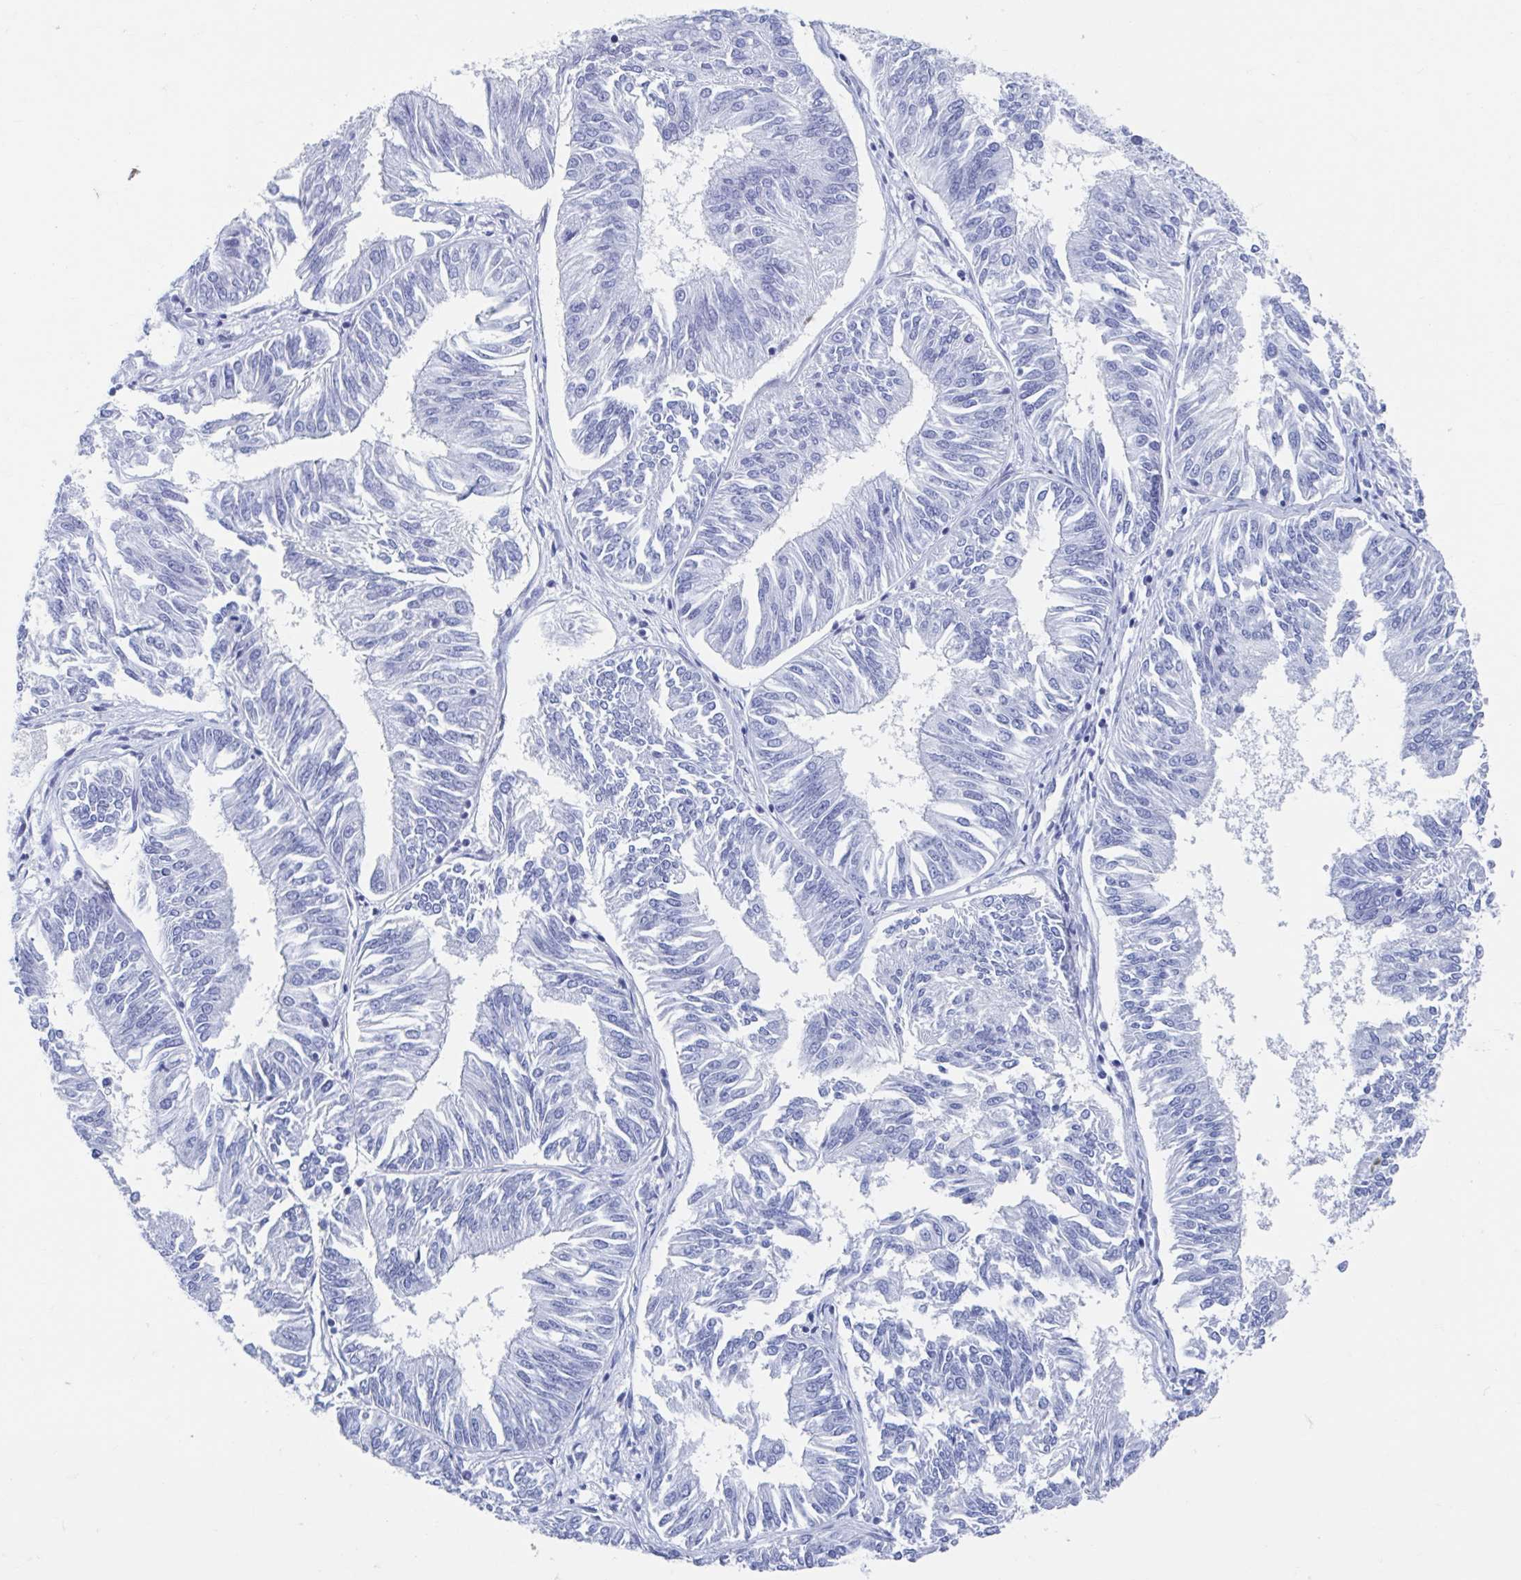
{"staining": {"intensity": "negative", "quantity": "none", "location": "none"}, "tissue": "endometrial cancer", "cell_type": "Tumor cells", "image_type": "cancer", "snomed": [{"axis": "morphology", "description": "Adenocarcinoma, NOS"}, {"axis": "topography", "description": "Endometrium"}], "caption": "Immunohistochemical staining of human endometrial cancer shows no significant staining in tumor cells.", "gene": "C10orf53", "patient": {"sex": "female", "age": 58}}